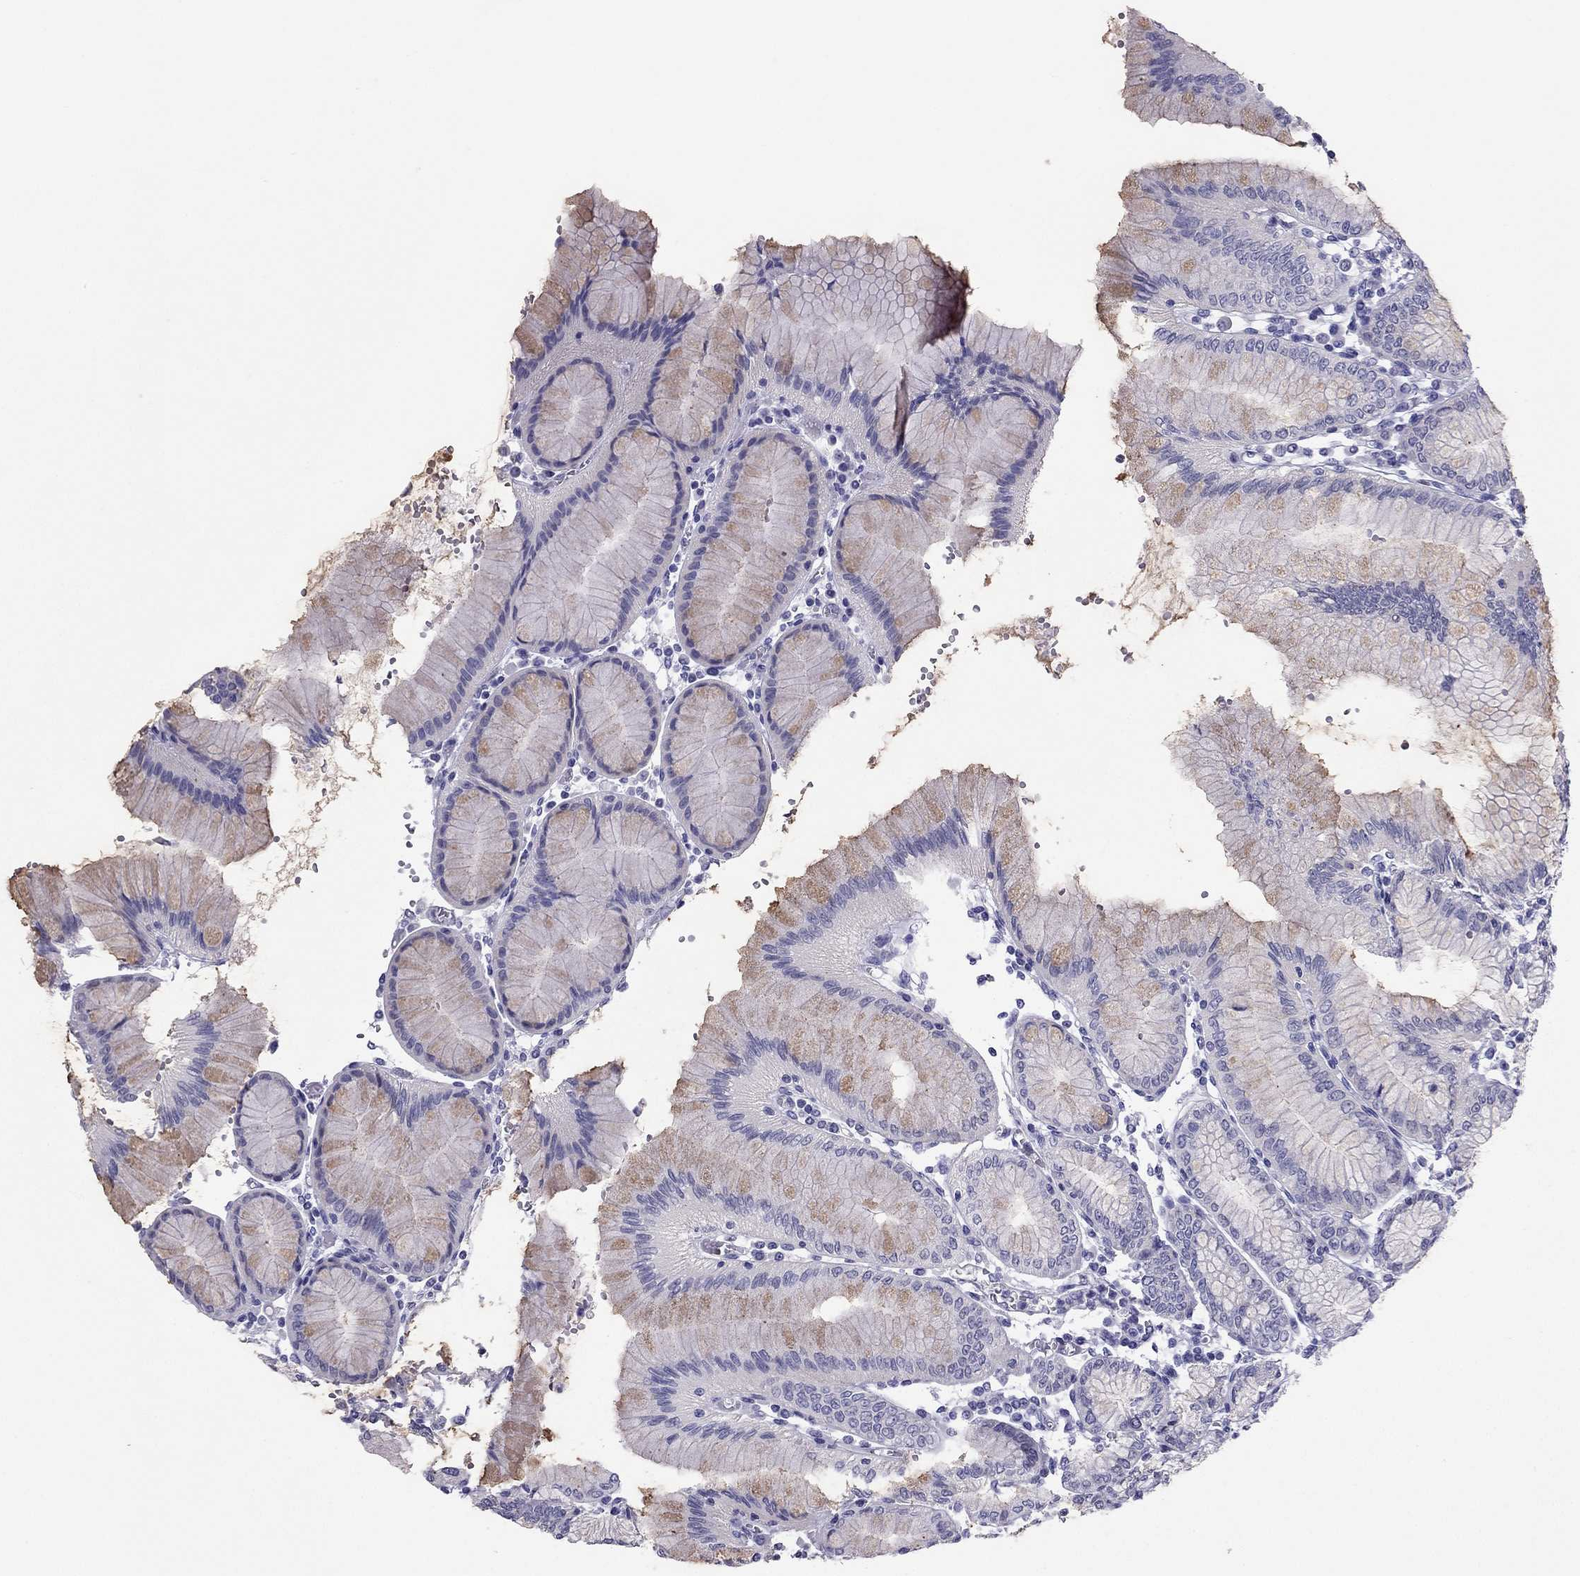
{"staining": {"intensity": "weak", "quantity": "<25%", "location": "cytoplasmic/membranous"}, "tissue": "stomach", "cell_type": "Glandular cells", "image_type": "normal", "snomed": [{"axis": "morphology", "description": "Normal tissue, NOS"}, {"axis": "topography", "description": "Skeletal muscle"}, {"axis": "topography", "description": "Stomach"}], "caption": "High magnification brightfield microscopy of normal stomach stained with DAB (brown) and counterstained with hematoxylin (blue): glandular cells show no significant positivity.", "gene": "PDE6A", "patient": {"sex": "female", "age": 57}}